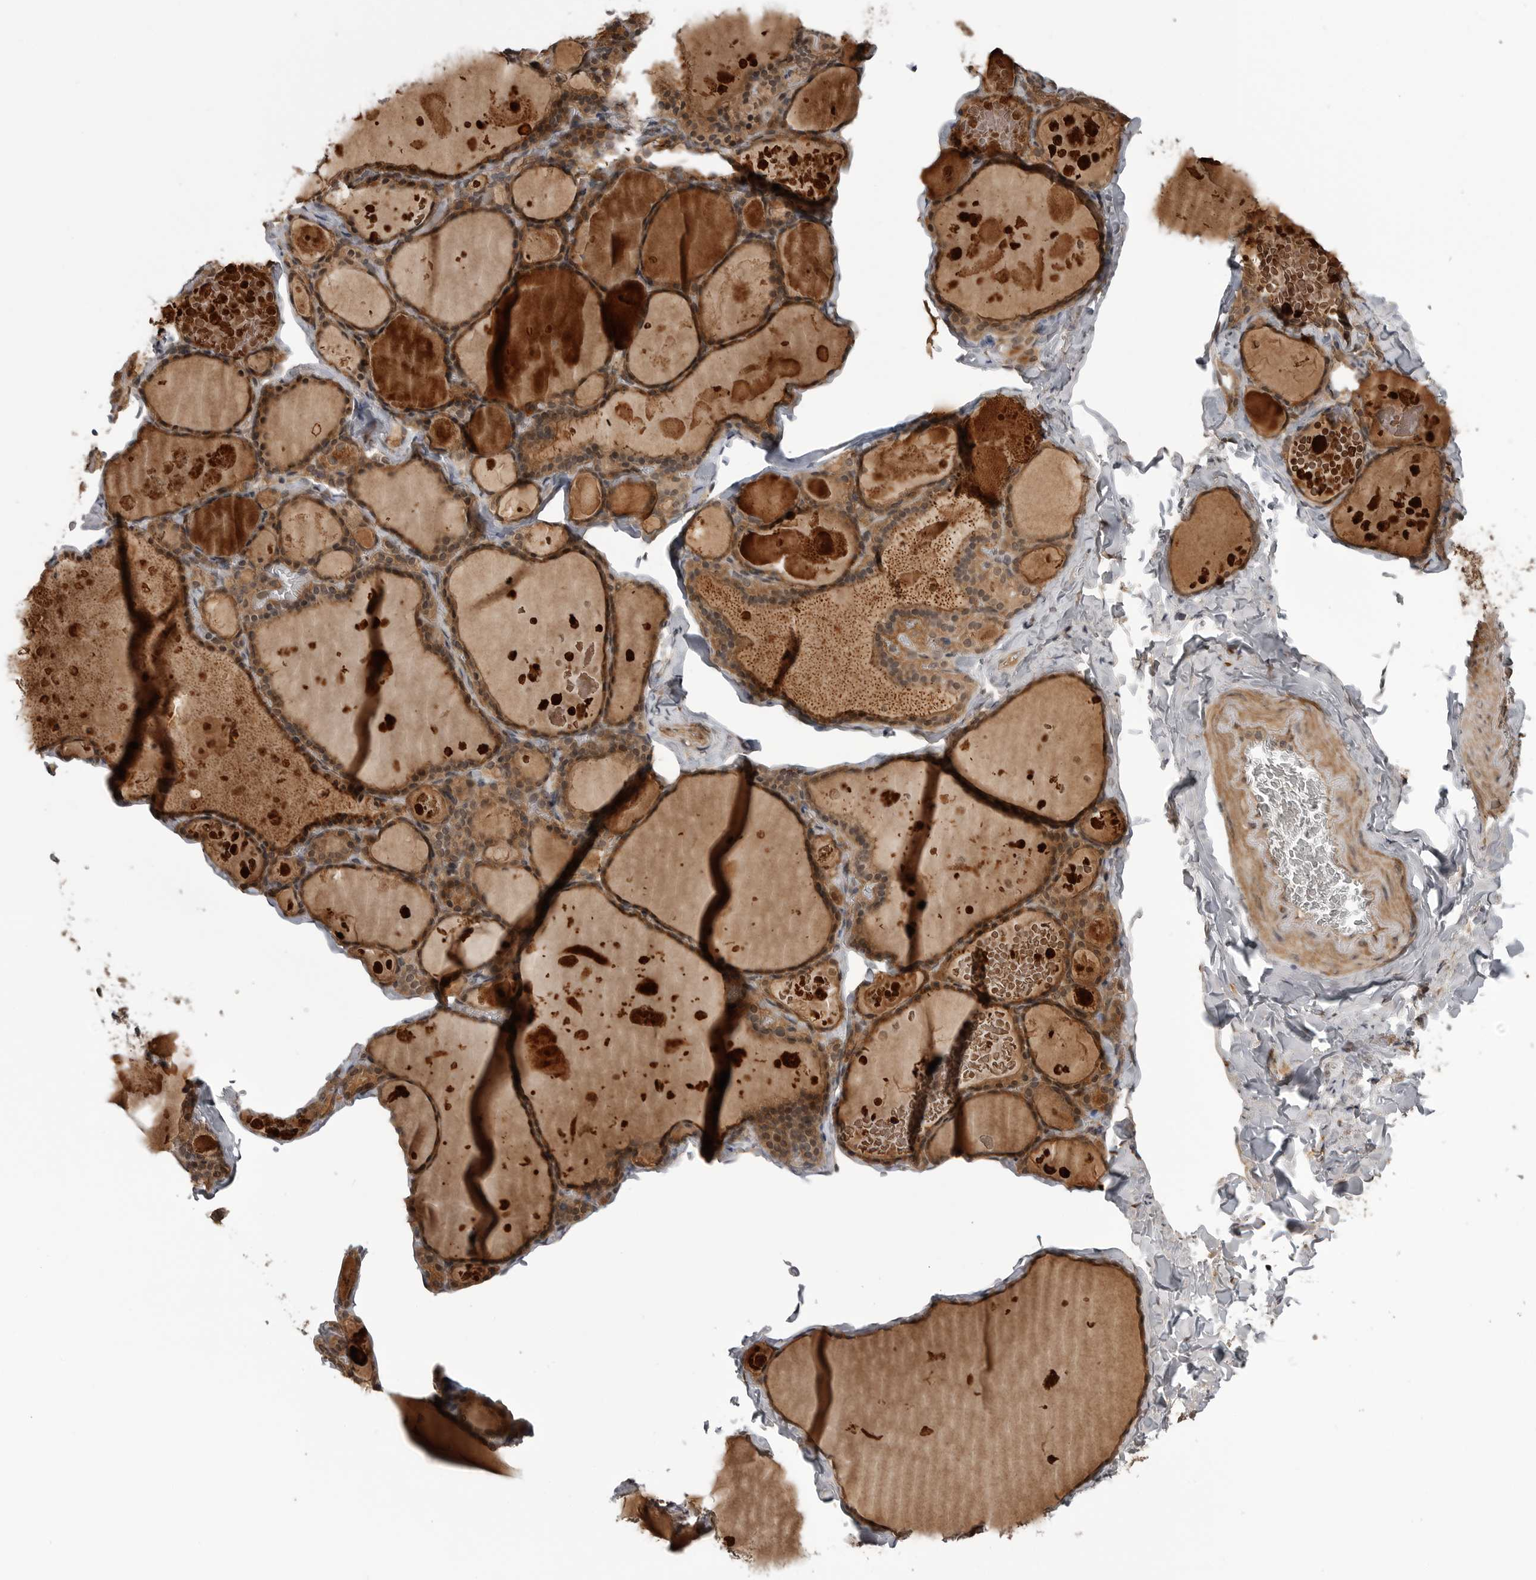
{"staining": {"intensity": "moderate", "quantity": ">75%", "location": "cytoplasmic/membranous,nuclear"}, "tissue": "thyroid gland", "cell_type": "Glandular cells", "image_type": "normal", "snomed": [{"axis": "morphology", "description": "Normal tissue, NOS"}, {"axis": "topography", "description": "Thyroid gland"}], "caption": "Moderate cytoplasmic/membranous,nuclear expression is present in about >75% of glandular cells in unremarkable thyroid gland. (DAB (3,3'-diaminobenzidine) IHC with brightfield microscopy, high magnification).", "gene": "AKAP7", "patient": {"sex": "male", "age": 56}}